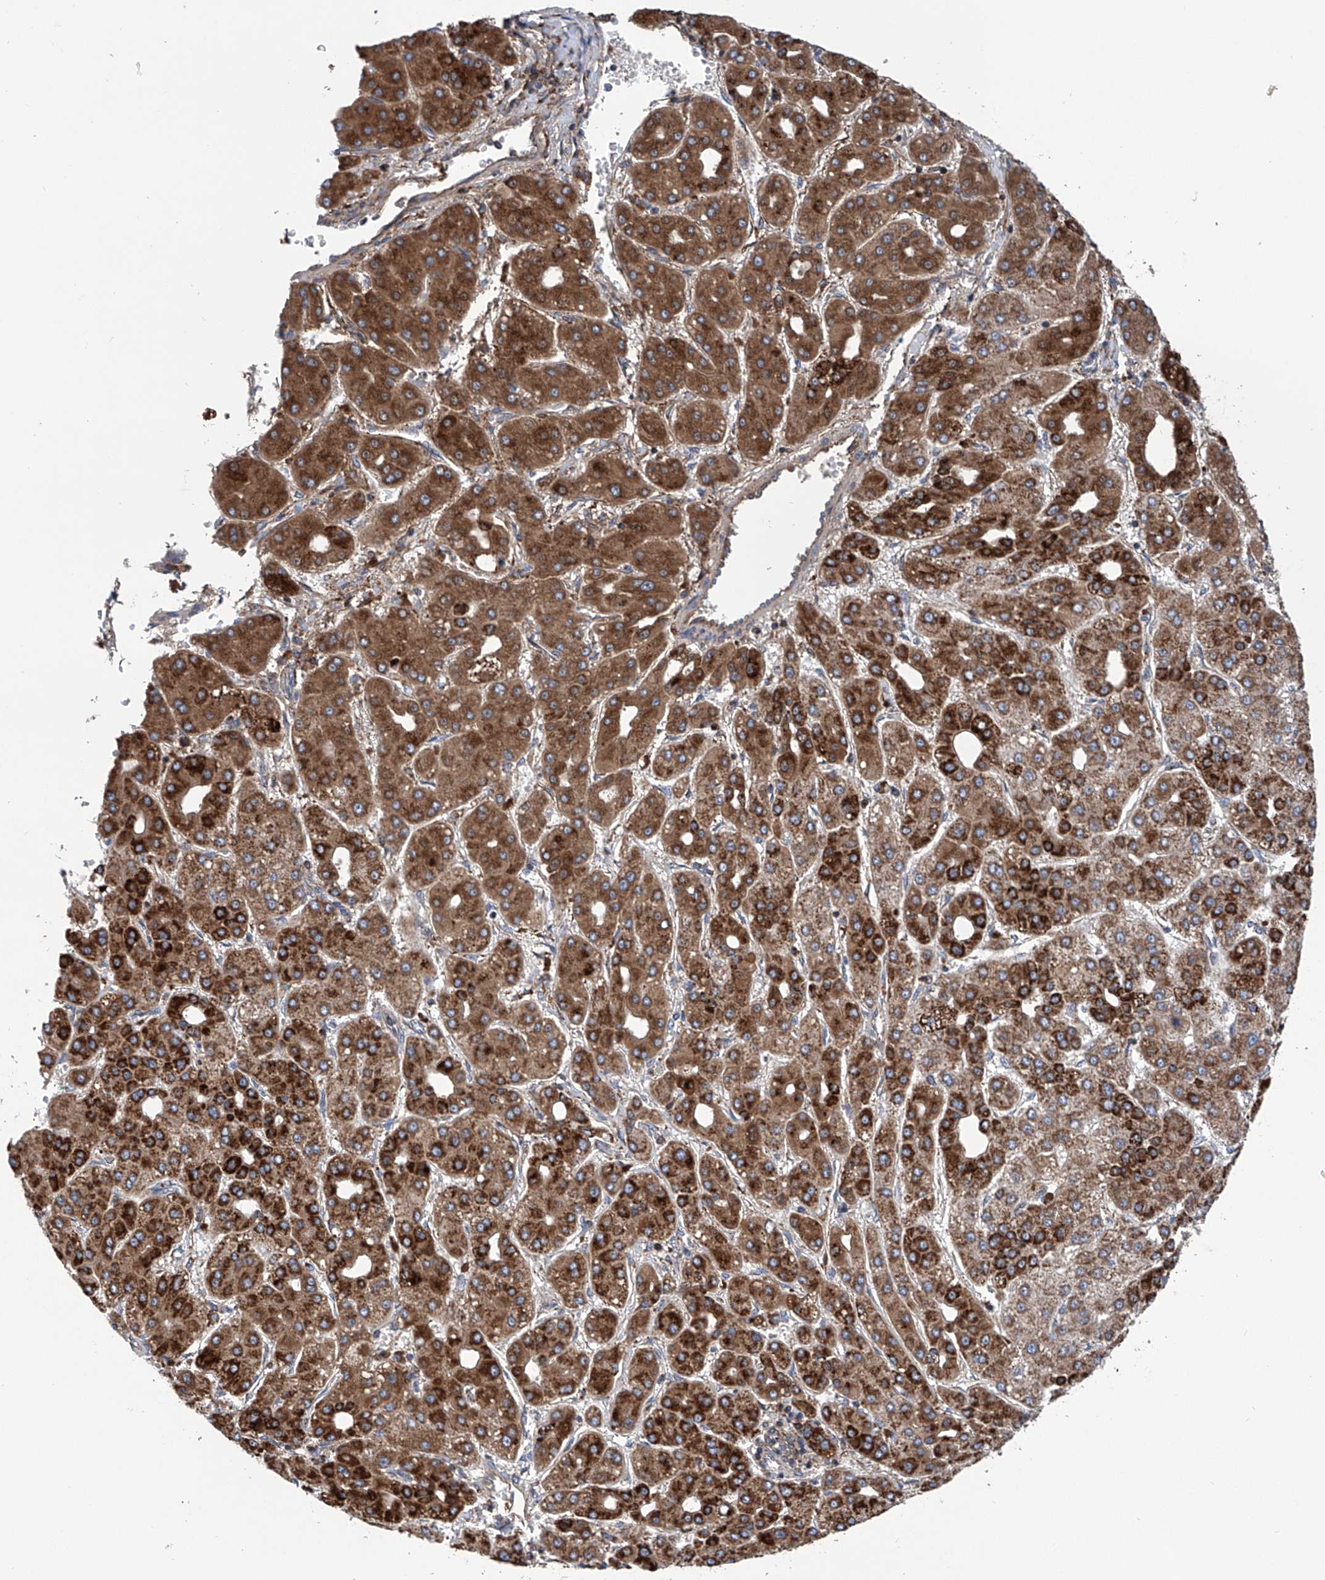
{"staining": {"intensity": "strong", "quantity": ">75%", "location": "cytoplasmic/membranous"}, "tissue": "liver cancer", "cell_type": "Tumor cells", "image_type": "cancer", "snomed": [{"axis": "morphology", "description": "Carcinoma, Hepatocellular, NOS"}, {"axis": "topography", "description": "Liver"}], "caption": "Tumor cells demonstrate strong cytoplasmic/membranous expression in about >75% of cells in liver cancer. The staining is performed using DAB (3,3'-diaminobenzidine) brown chromogen to label protein expression. The nuclei are counter-stained blue using hematoxylin.", "gene": "ASCC3", "patient": {"sex": "male", "age": 65}}